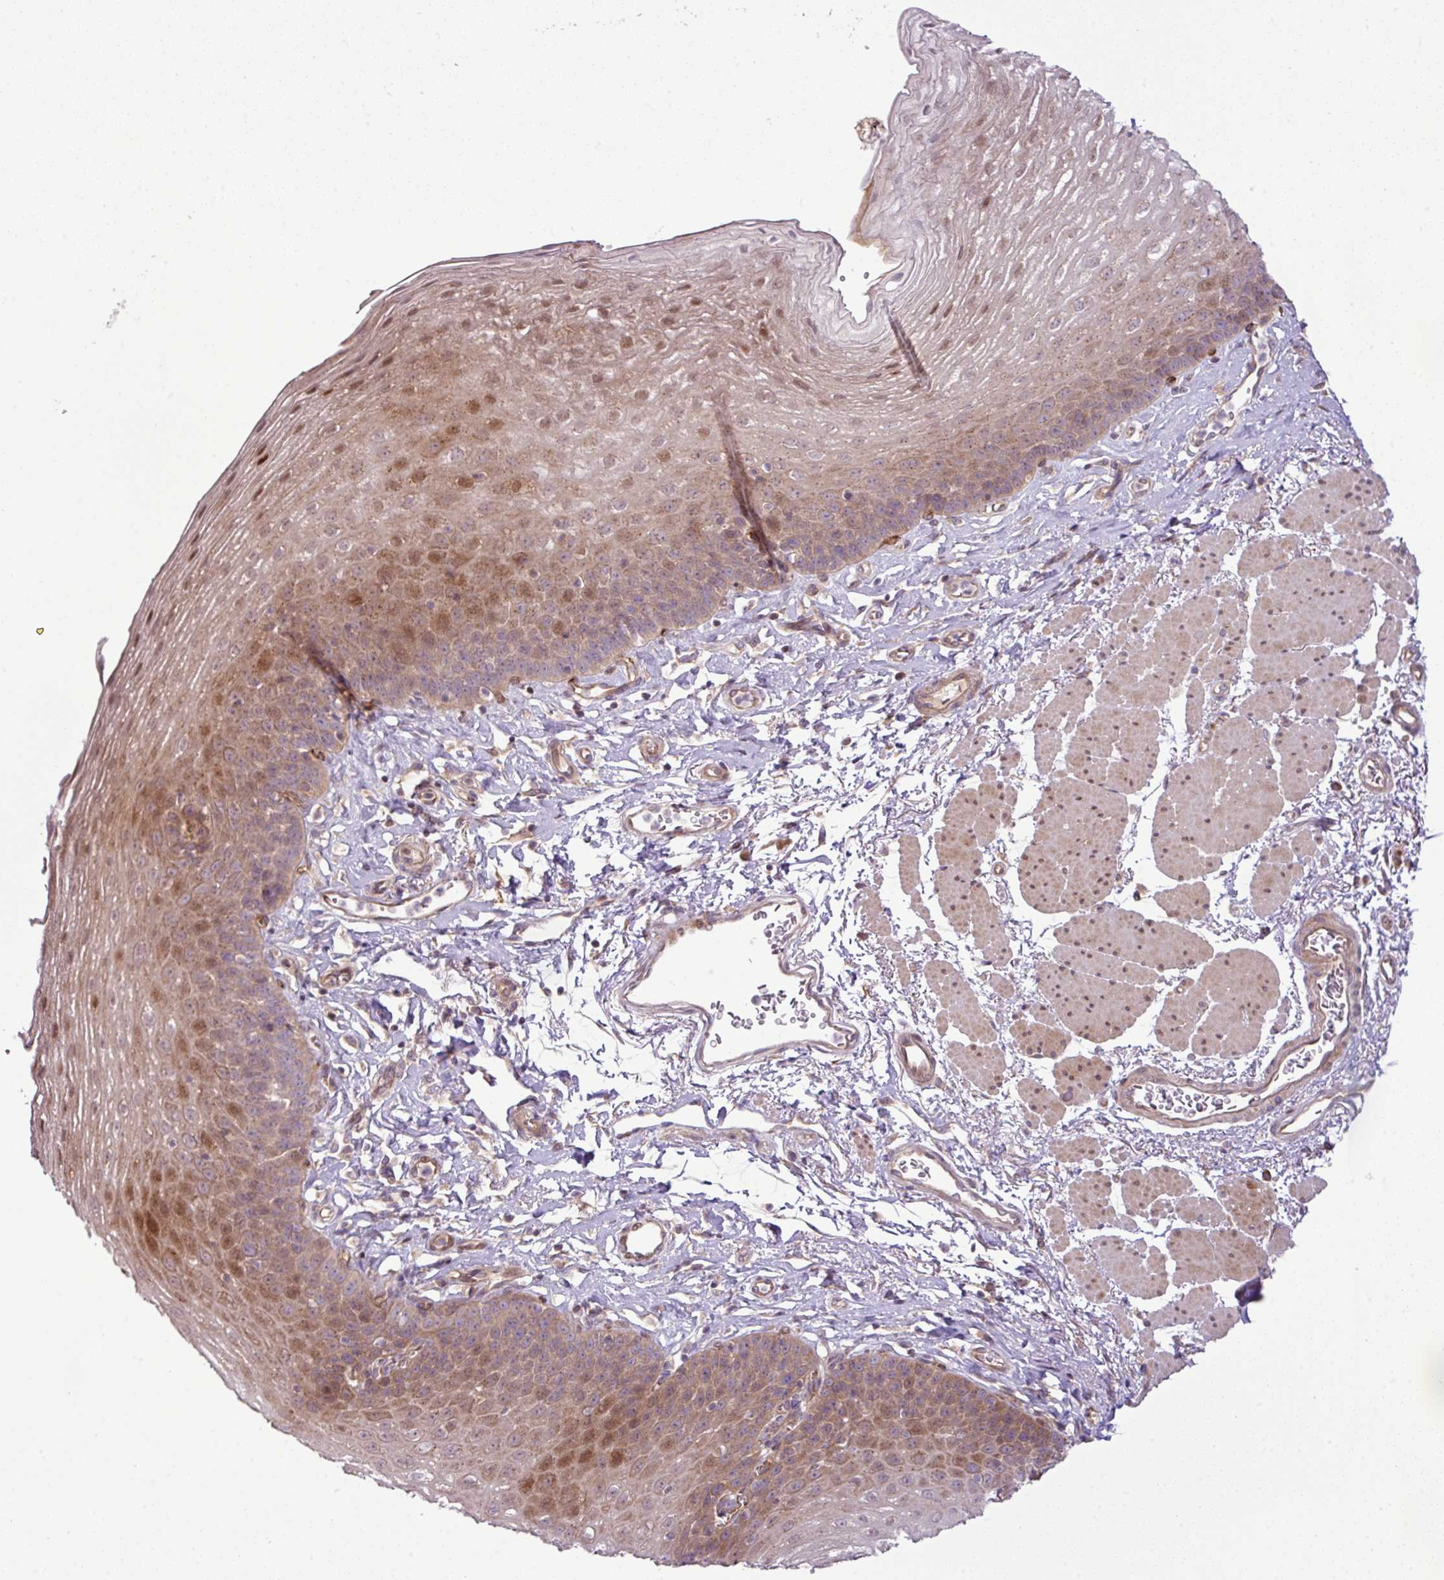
{"staining": {"intensity": "moderate", "quantity": "25%-75%", "location": "cytoplasmic/membranous,nuclear"}, "tissue": "esophagus", "cell_type": "Squamous epithelial cells", "image_type": "normal", "snomed": [{"axis": "morphology", "description": "Normal tissue, NOS"}, {"axis": "topography", "description": "Esophagus"}], "caption": "This histopathology image reveals IHC staining of benign esophagus, with medium moderate cytoplasmic/membranous,nuclear expression in about 25%-75% of squamous epithelial cells.", "gene": "COX18", "patient": {"sex": "female", "age": 81}}